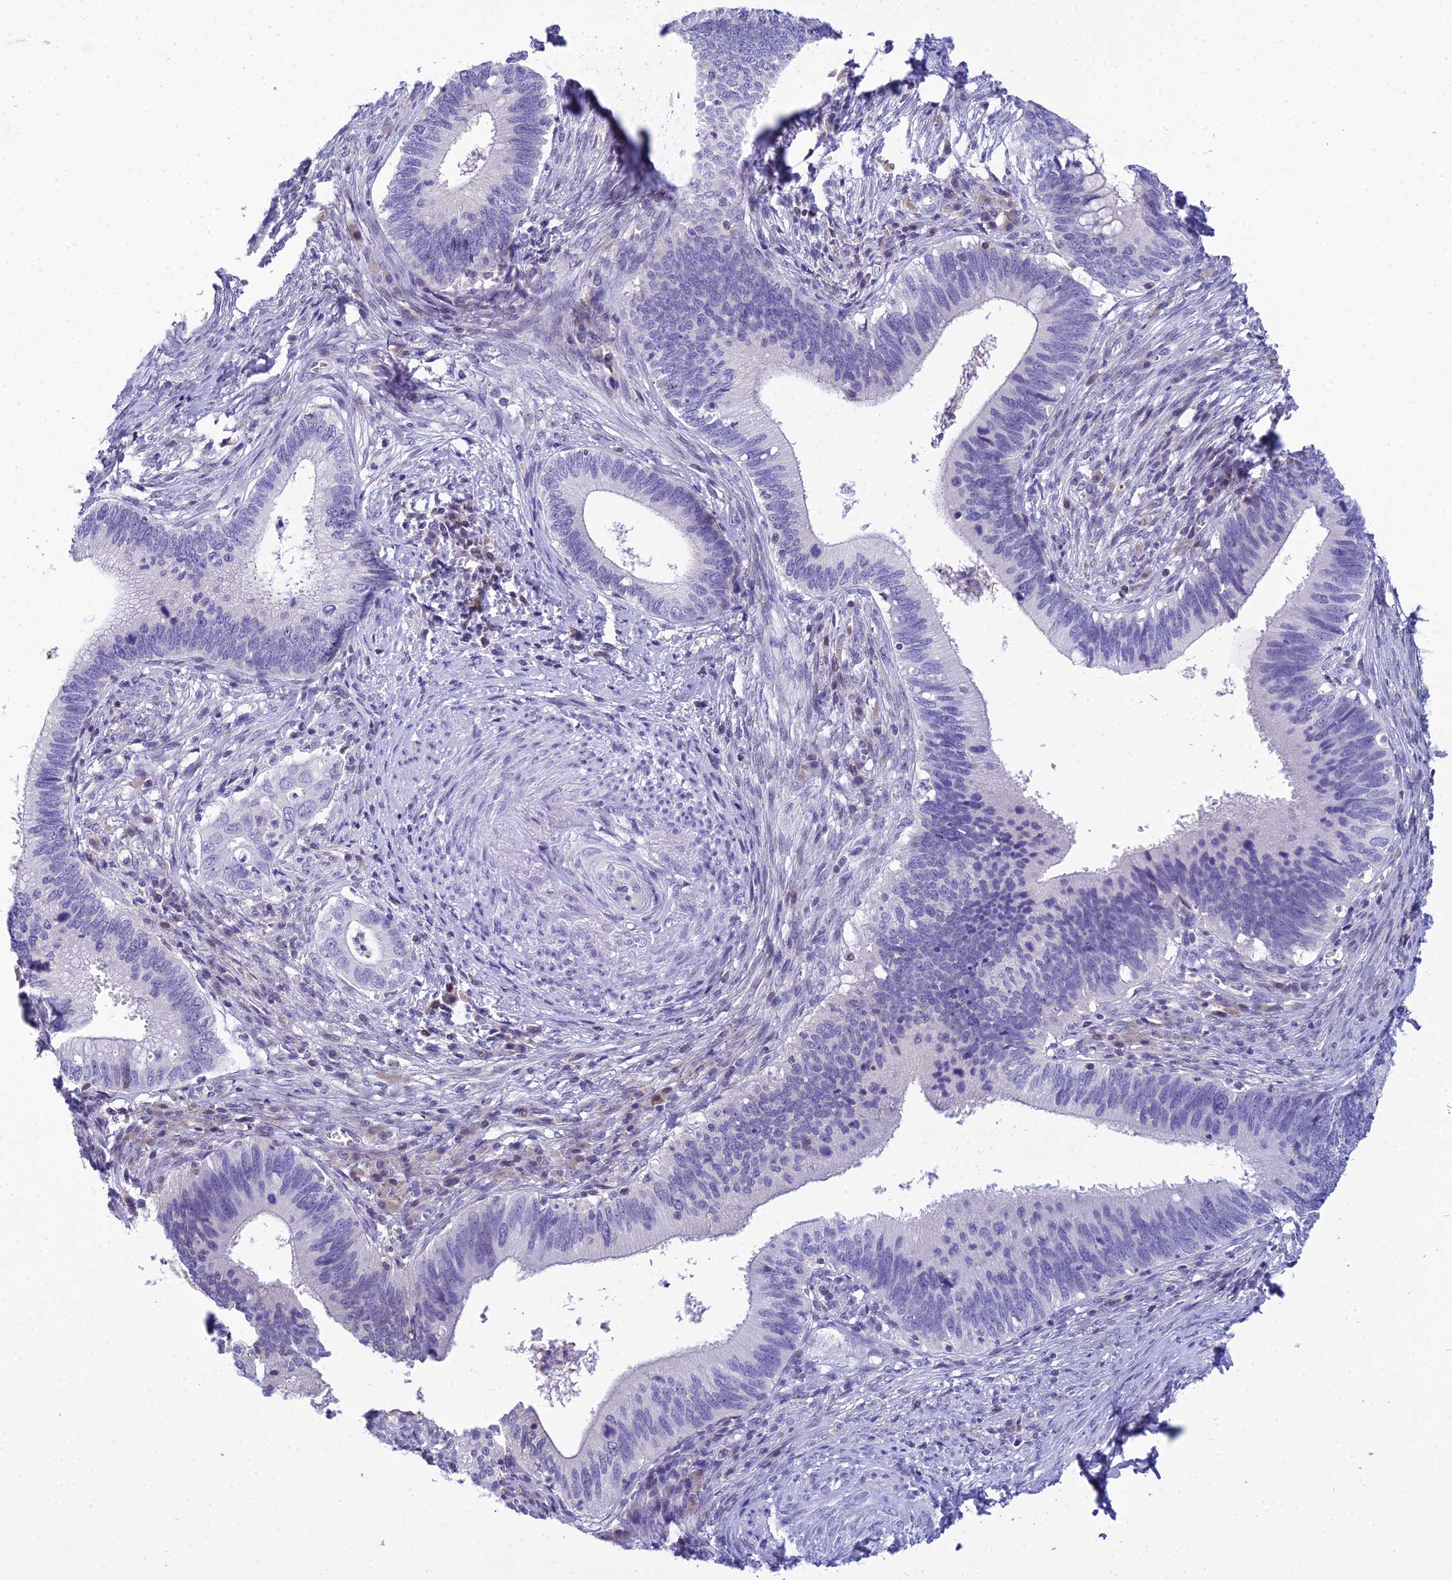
{"staining": {"intensity": "negative", "quantity": "none", "location": "none"}, "tissue": "cervical cancer", "cell_type": "Tumor cells", "image_type": "cancer", "snomed": [{"axis": "morphology", "description": "Adenocarcinoma, NOS"}, {"axis": "topography", "description": "Cervix"}], "caption": "DAB (3,3'-diaminobenzidine) immunohistochemical staining of cervical cancer reveals no significant positivity in tumor cells. (Stains: DAB (3,3'-diaminobenzidine) immunohistochemistry (IHC) with hematoxylin counter stain, Microscopy: brightfield microscopy at high magnification).", "gene": "ZMIZ1", "patient": {"sex": "female", "age": 42}}